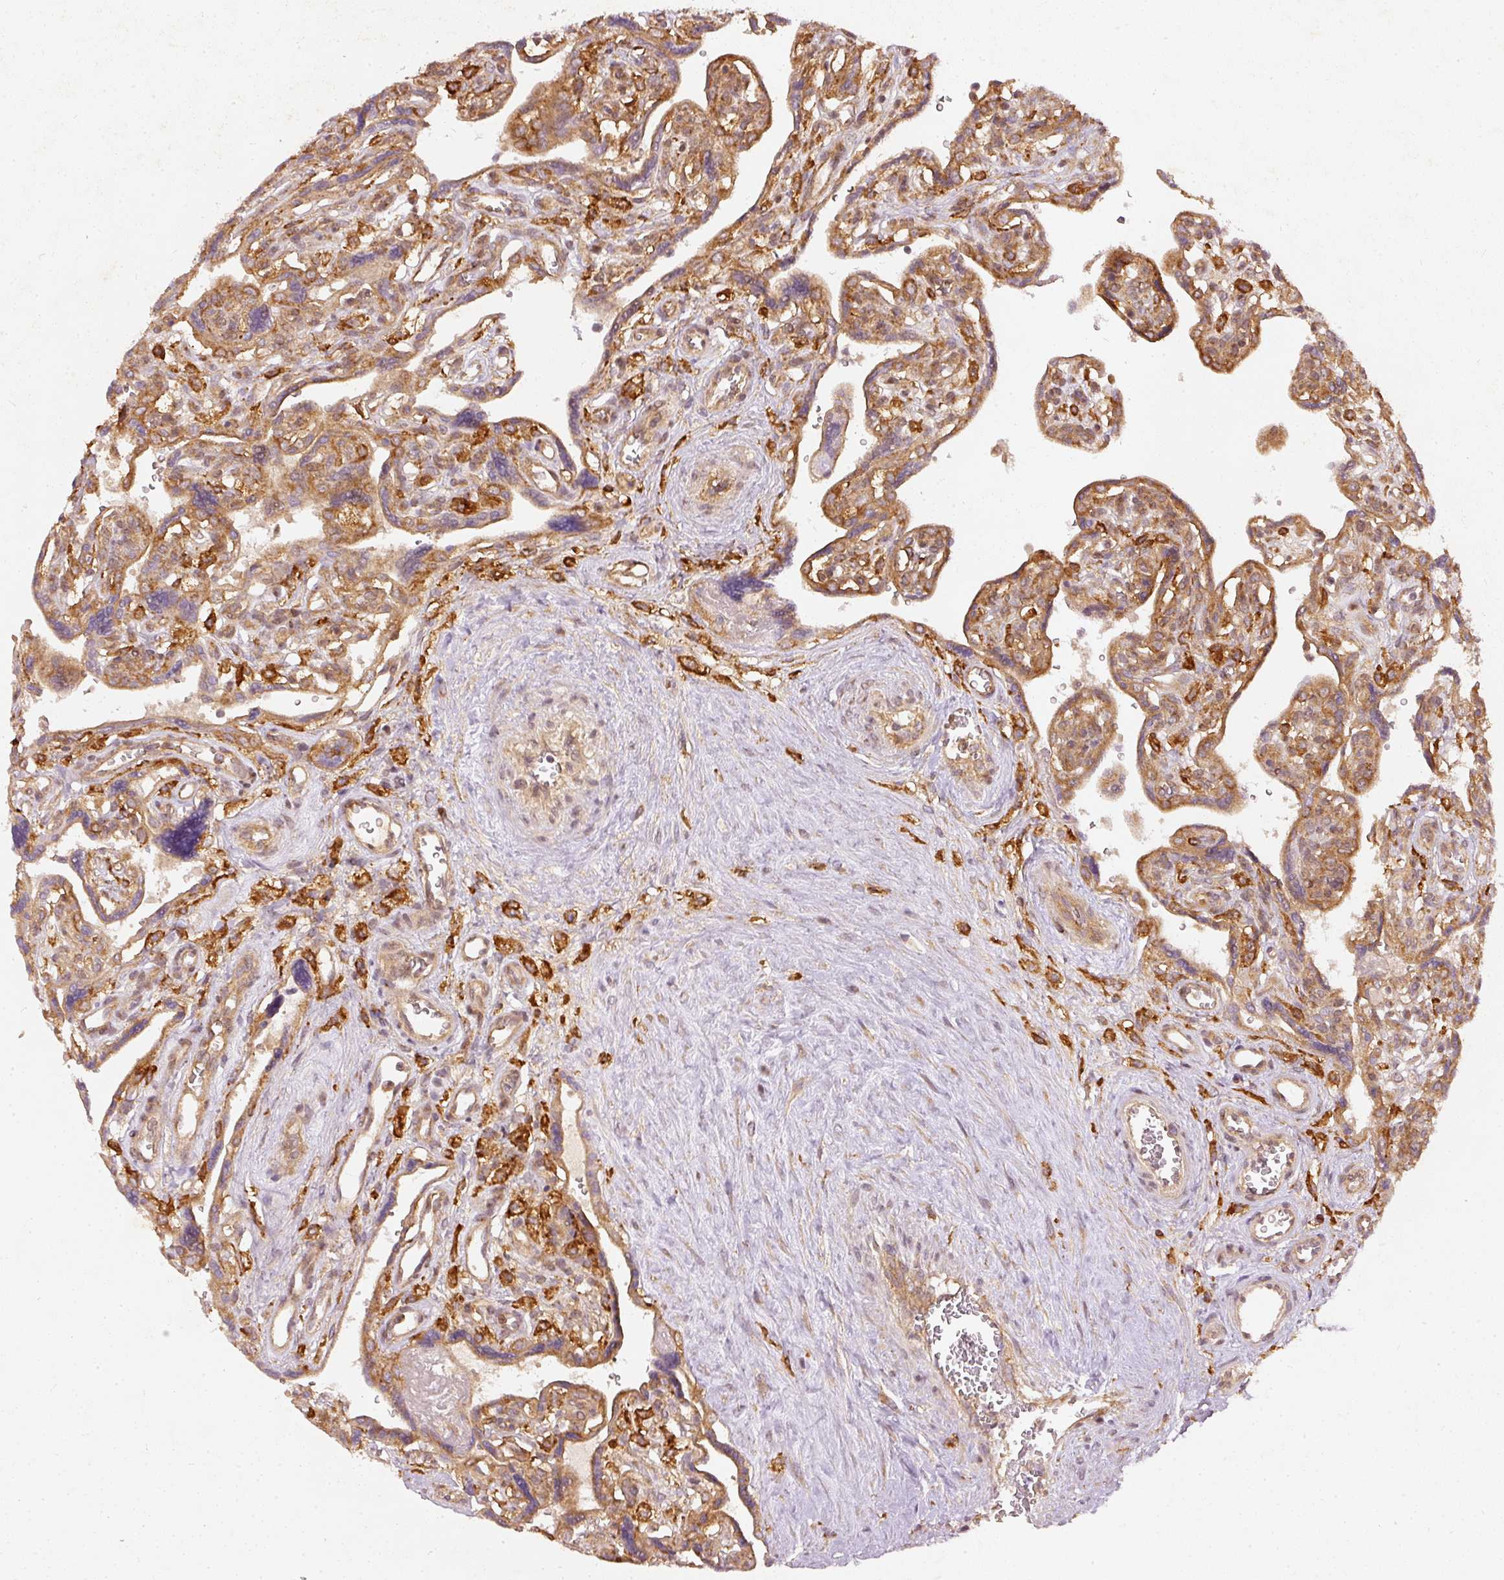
{"staining": {"intensity": "moderate", "quantity": "25%-75%", "location": "cytoplasmic/membranous,nuclear"}, "tissue": "placenta", "cell_type": "Decidual cells", "image_type": "normal", "snomed": [{"axis": "morphology", "description": "Normal tissue, NOS"}, {"axis": "topography", "description": "Placenta"}], "caption": "Immunohistochemistry (IHC) photomicrograph of normal placenta: placenta stained using immunohistochemistry (IHC) exhibits medium levels of moderate protein expression localized specifically in the cytoplasmic/membranous,nuclear of decidual cells, appearing as a cytoplasmic/membranous,nuclear brown color.", "gene": "ZNF580", "patient": {"sex": "female", "age": 39}}